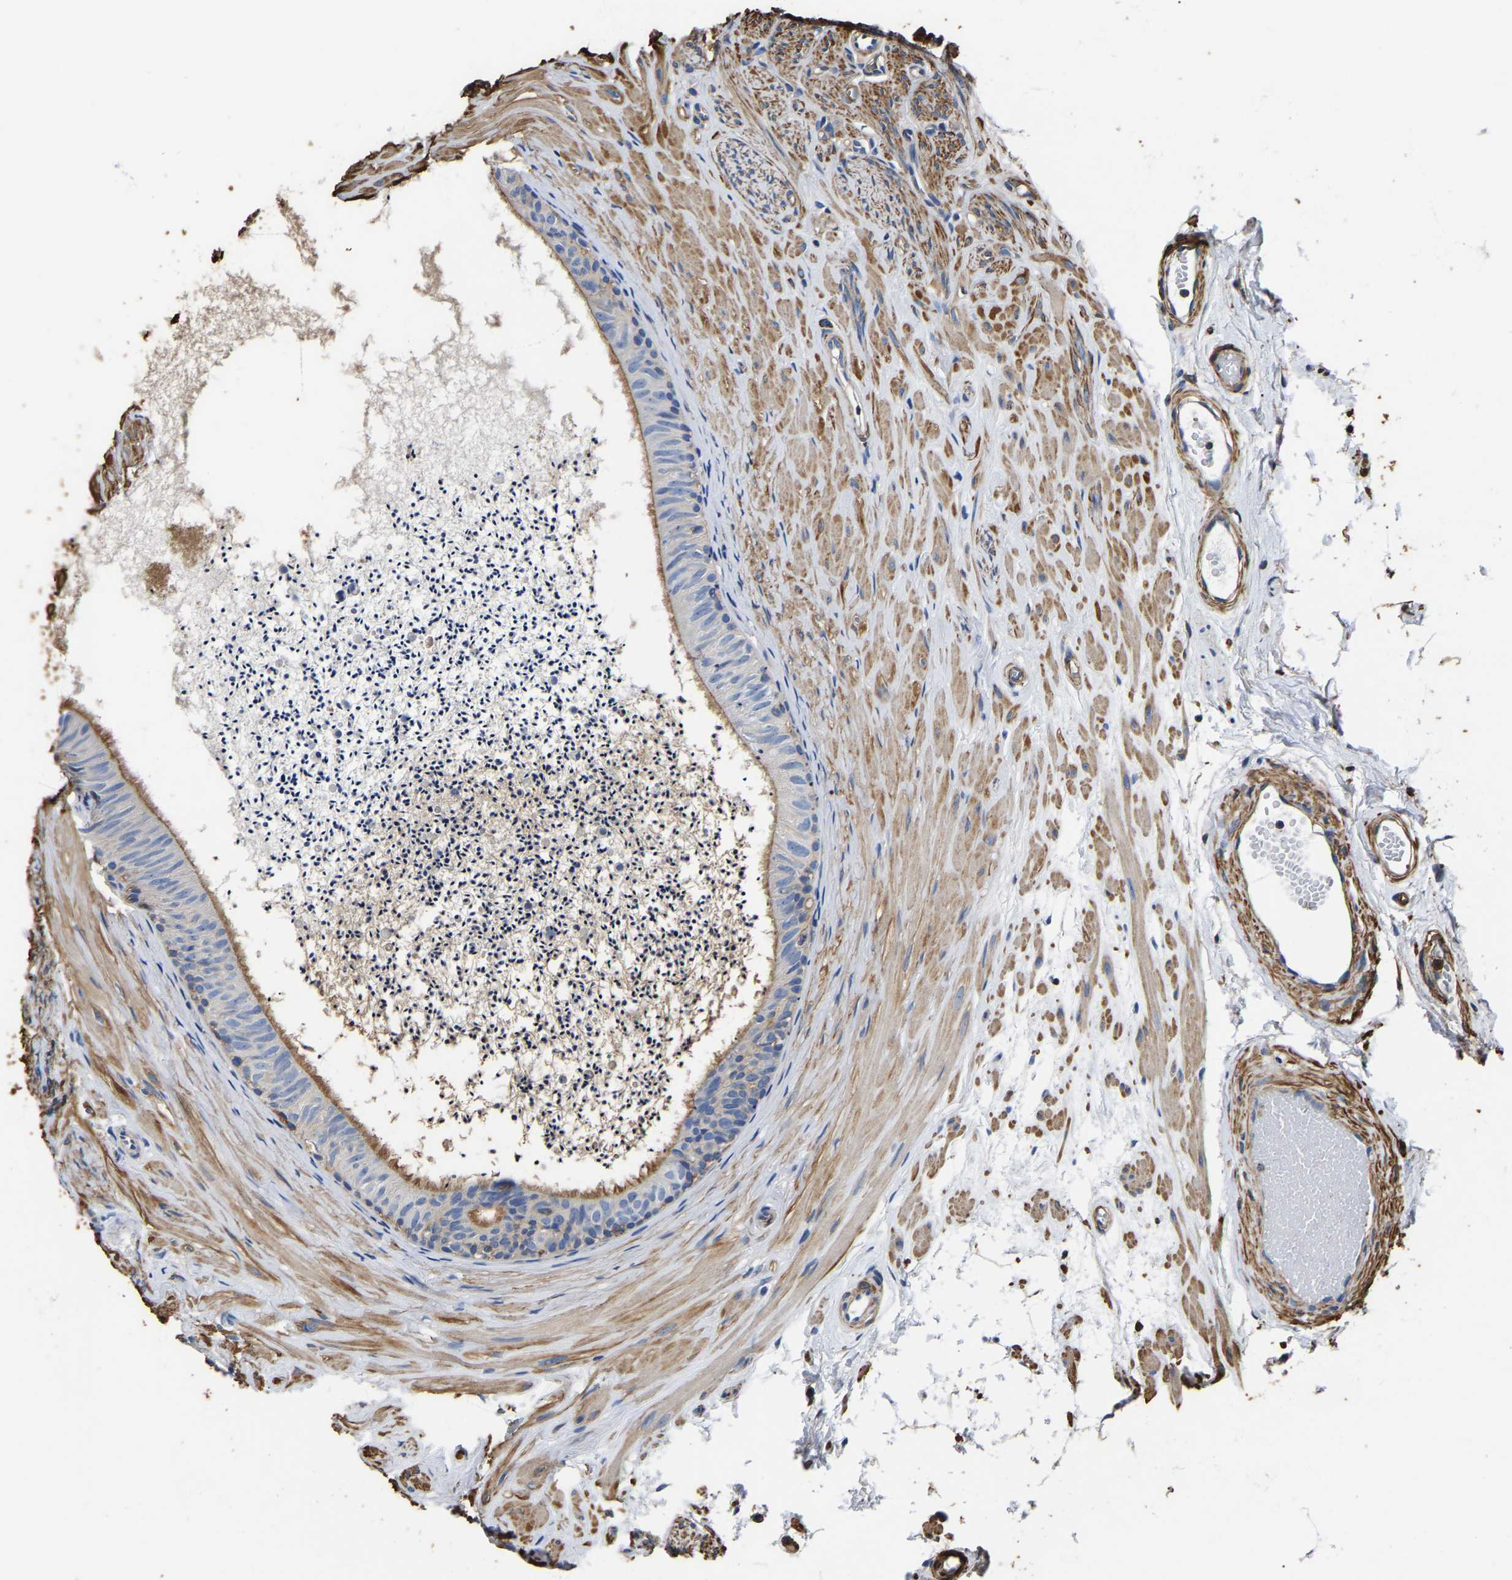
{"staining": {"intensity": "moderate", "quantity": ">75%", "location": "cytoplasmic/membranous"}, "tissue": "epididymis", "cell_type": "Glandular cells", "image_type": "normal", "snomed": [{"axis": "morphology", "description": "Normal tissue, NOS"}, {"axis": "topography", "description": "Epididymis"}], "caption": "Glandular cells reveal moderate cytoplasmic/membranous expression in approximately >75% of cells in unremarkable epididymis. The staining was performed using DAB to visualize the protein expression in brown, while the nuclei were stained in blue with hematoxylin (Magnification: 20x).", "gene": "ARMT1", "patient": {"sex": "male", "age": 56}}